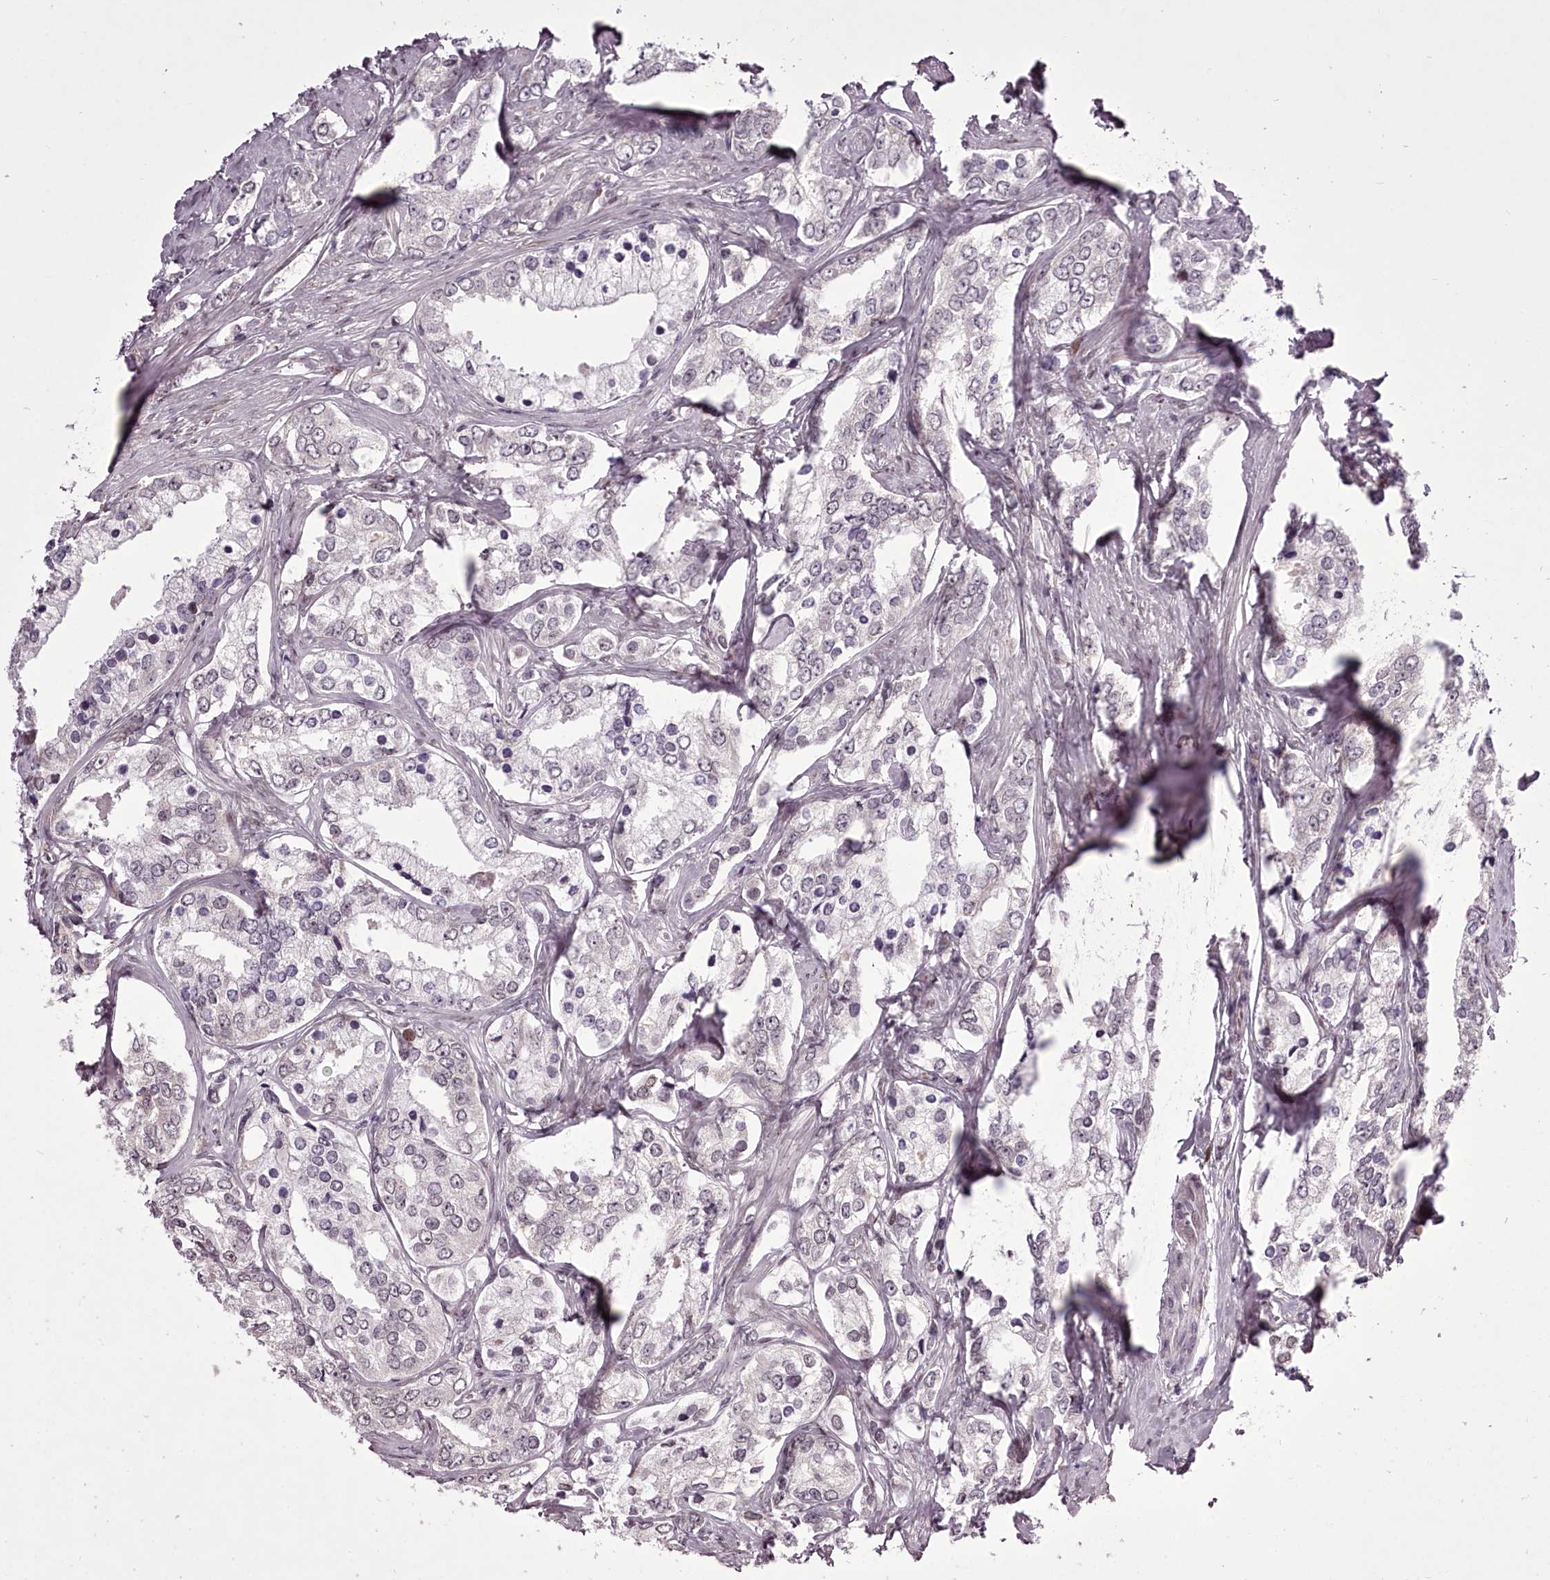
{"staining": {"intensity": "weak", "quantity": "<25%", "location": "nuclear"}, "tissue": "prostate cancer", "cell_type": "Tumor cells", "image_type": "cancer", "snomed": [{"axis": "morphology", "description": "Adenocarcinoma, High grade"}, {"axis": "topography", "description": "Prostate"}], "caption": "High-grade adenocarcinoma (prostate) stained for a protein using immunohistochemistry displays no expression tumor cells.", "gene": "C1orf56", "patient": {"sex": "male", "age": 66}}